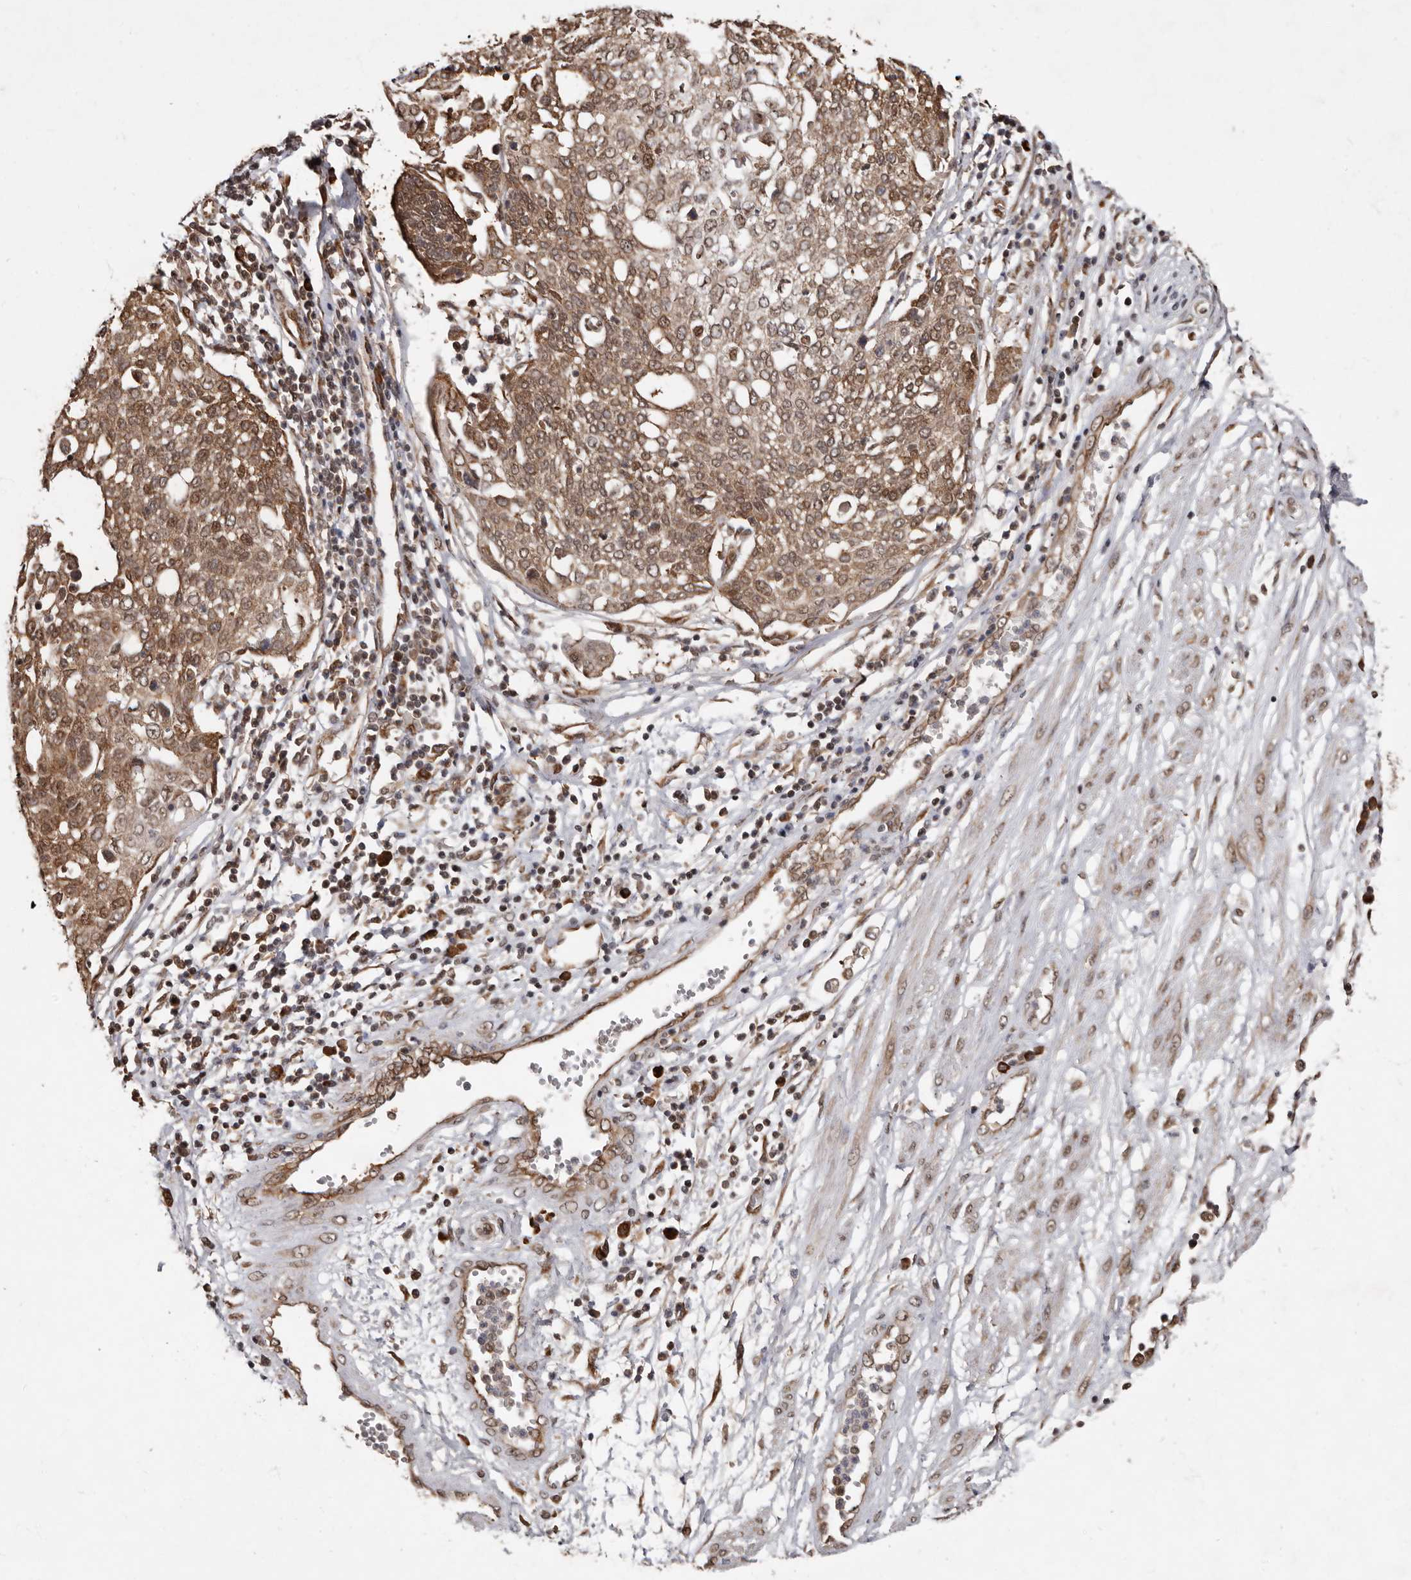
{"staining": {"intensity": "moderate", "quantity": ">75%", "location": "cytoplasmic/membranous,nuclear"}, "tissue": "cervical cancer", "cell_type": "Tumor cells", "image_type": "cancer", "snomed": [{"axis": "morphology", "description": "Squamous cell carcinoma, NOS"}, {"axis": "topography", "description": "Cervix"}], "caption": "Immunohistochemical staining of squamous cell carcinoma (cervical) reveals moderate cytoplasmic/membranous and nuclear protein expression in about >75% of tumor cells.", "gene": "LRGUK", "patient": {"sex": "female", "age": 34}}